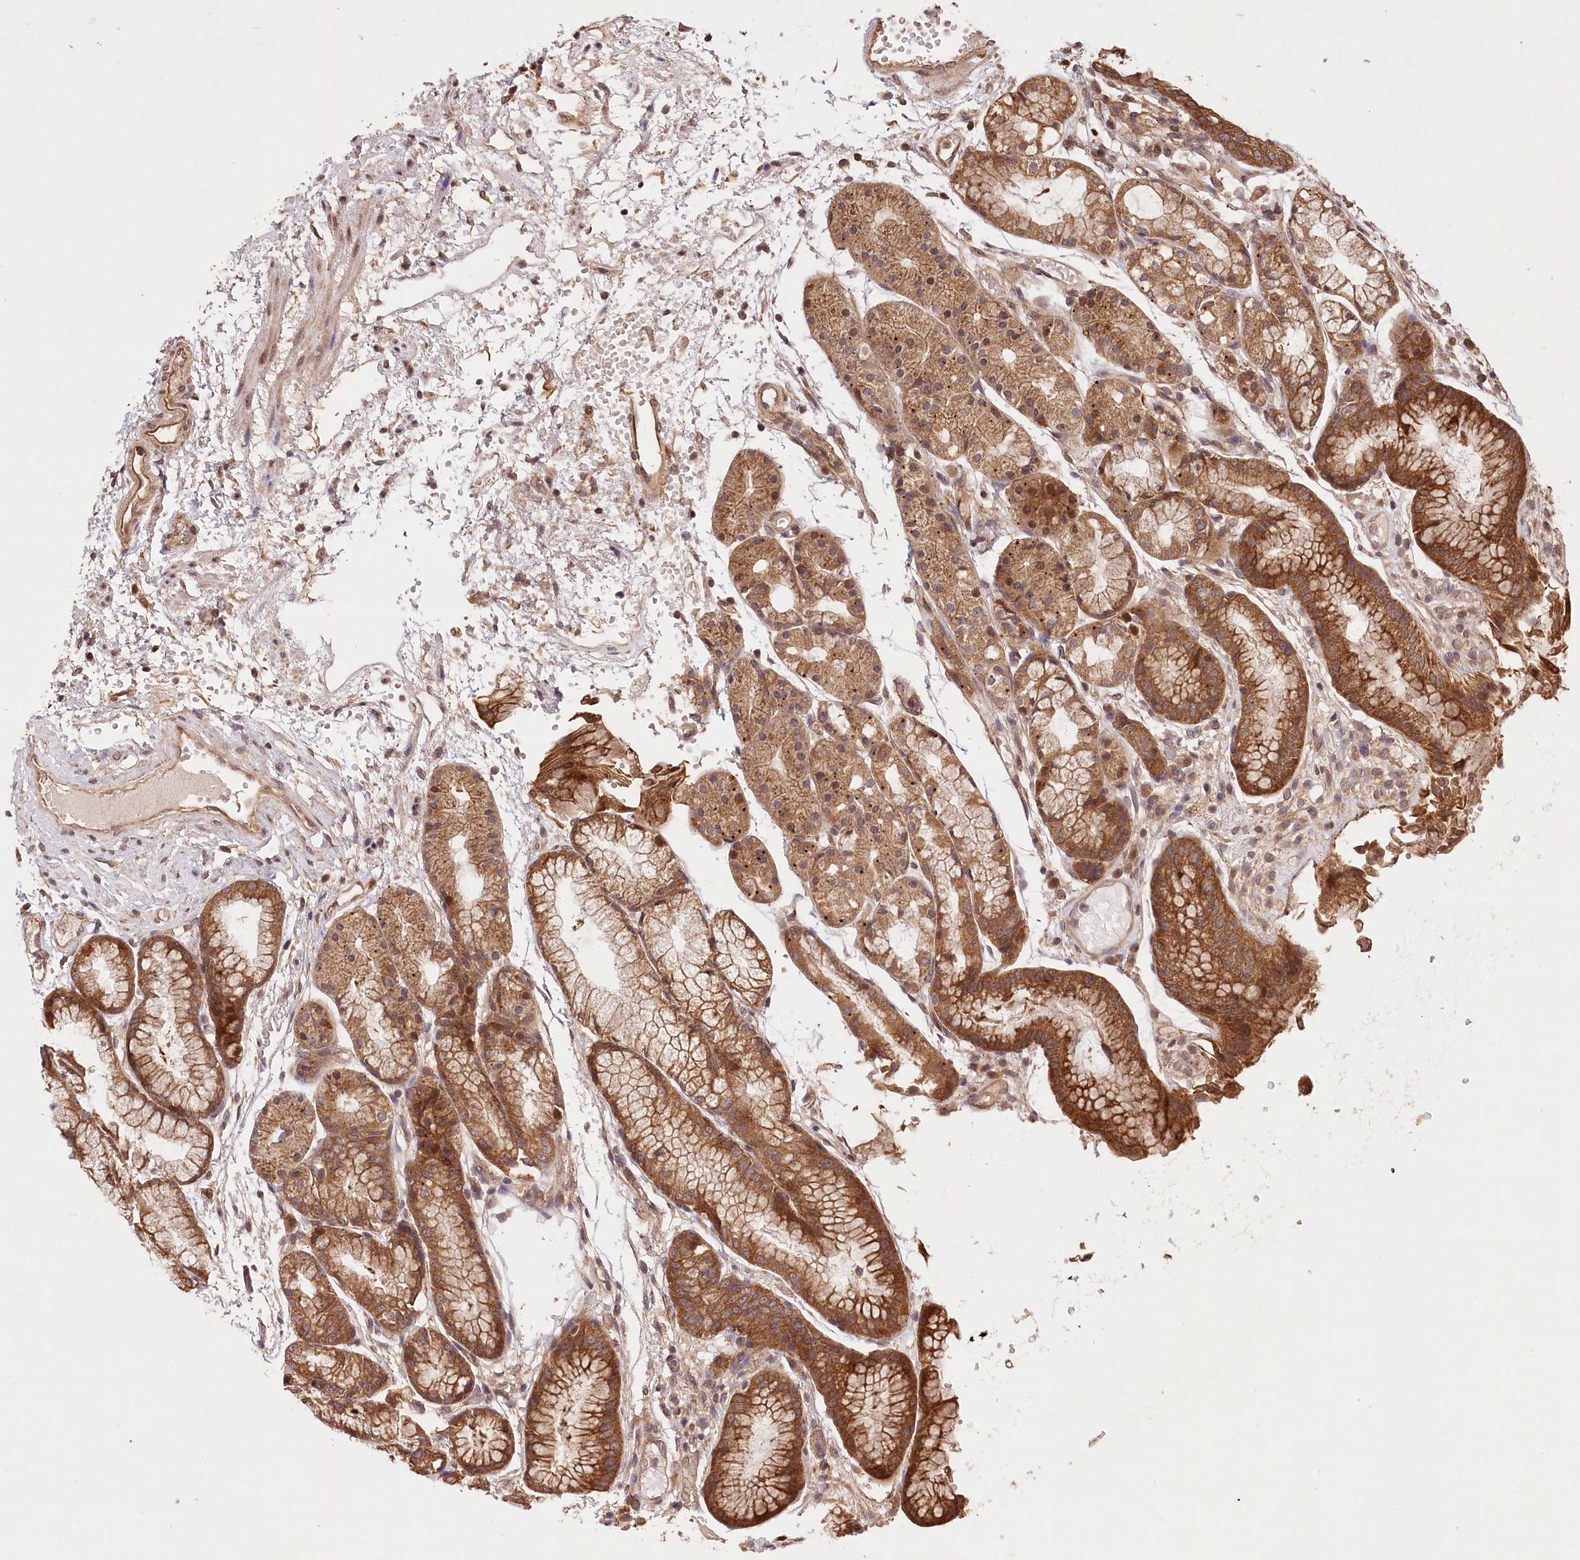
{"staining": {"intensity": "strong", "quantity": ">75%", "location": "cytoplasmic/membranous"}, "tissue": "stomach", "cell_type": "Glandular cells", "image_type": "normal", "snomed": [{"axis": "morphology", "description": "Normal tissue, NOS"}, {"axis": "topography", "description": "Stomach, upper"}], "caption": "This image exhibits normal stomach stained with immunohistochemistry to label a protein in brown. The cytoplasmic/membranous of glandular cells show strong positivity for the protein. Nuclei are counter-stained blue.", "gene": "LSS", "patient": {"sex": "male", "age": 72}}